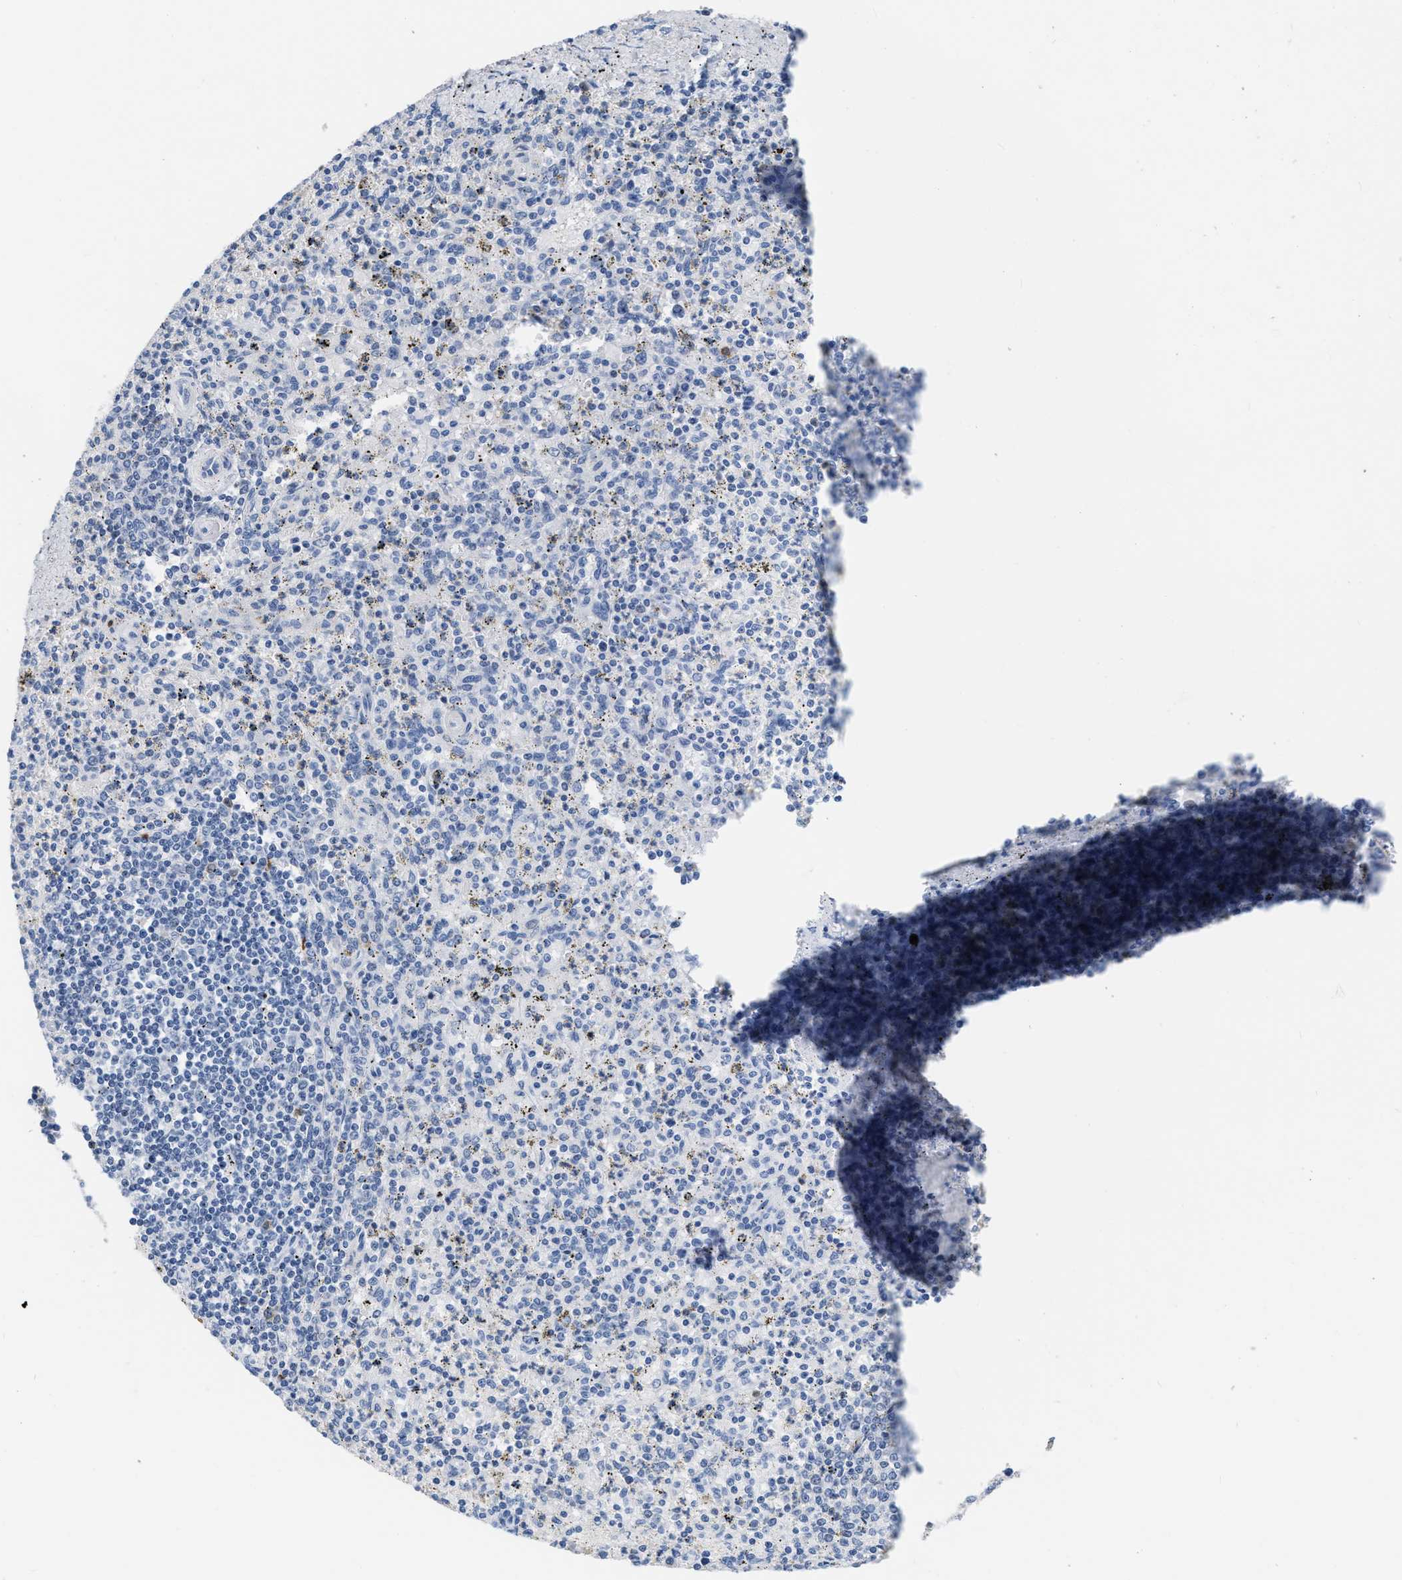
{"staining": {"intensity": "negative", "quantity": "none", "location": "none"}, "tissue": "spleen", "cell_type": "Cells in red pulp", "image_type": "normal", "snomed": [{"axis": "morphology", "description": "Normal tissue, NOS"}, {"axis": "topography", "description": "Spleen"}], "caption": "This is an IHC photomicrograph of normal spleen. There is no positivity in cells in red pulp.", "gene": "CRYM", "patient": {"sex": "male", "age": 72}}